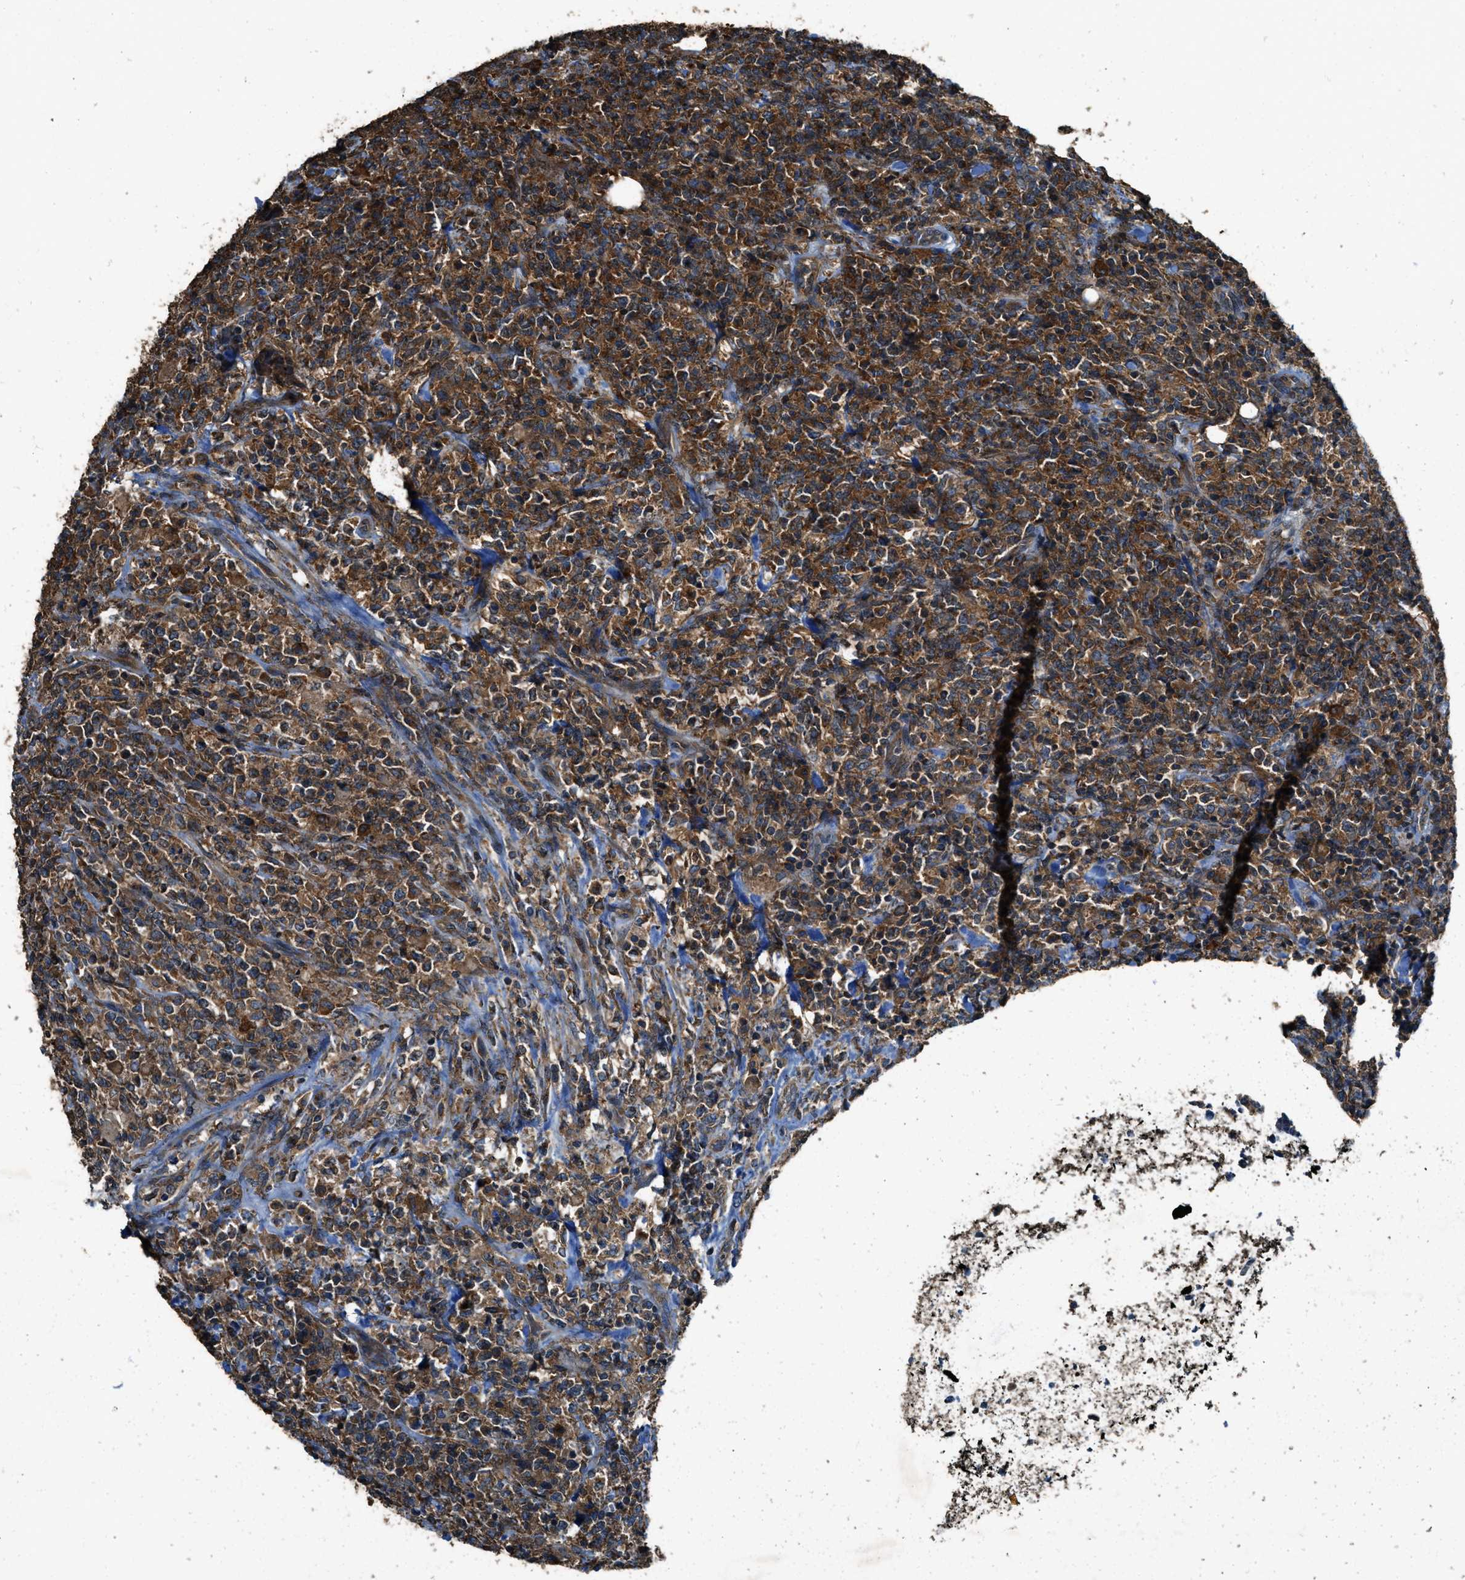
{"staining": {"intensity": "strong", "quantity": ">75%", "location": "cytoplasmic/membranous"}, "tissue": "lymphoma", "cell_type": "Tumor cells", "image_type": "cancer", "snomed": [{"axis": "morphology", "description": "Malignant lymphoma, non-Hodgkin's type, High grade"}, {"axis": "topography", "description": "Soft tissue"}], "caption": "Human malignant lymphoma, non-Hodgkin's type (high-grade) stained for a protein (brown) exhibits strong cytoplasmic/membranous positive staining in approximately >75% of tumor cells.", "gene": "MAP3K8", "patient": {"sex": "male", "age": 18}}